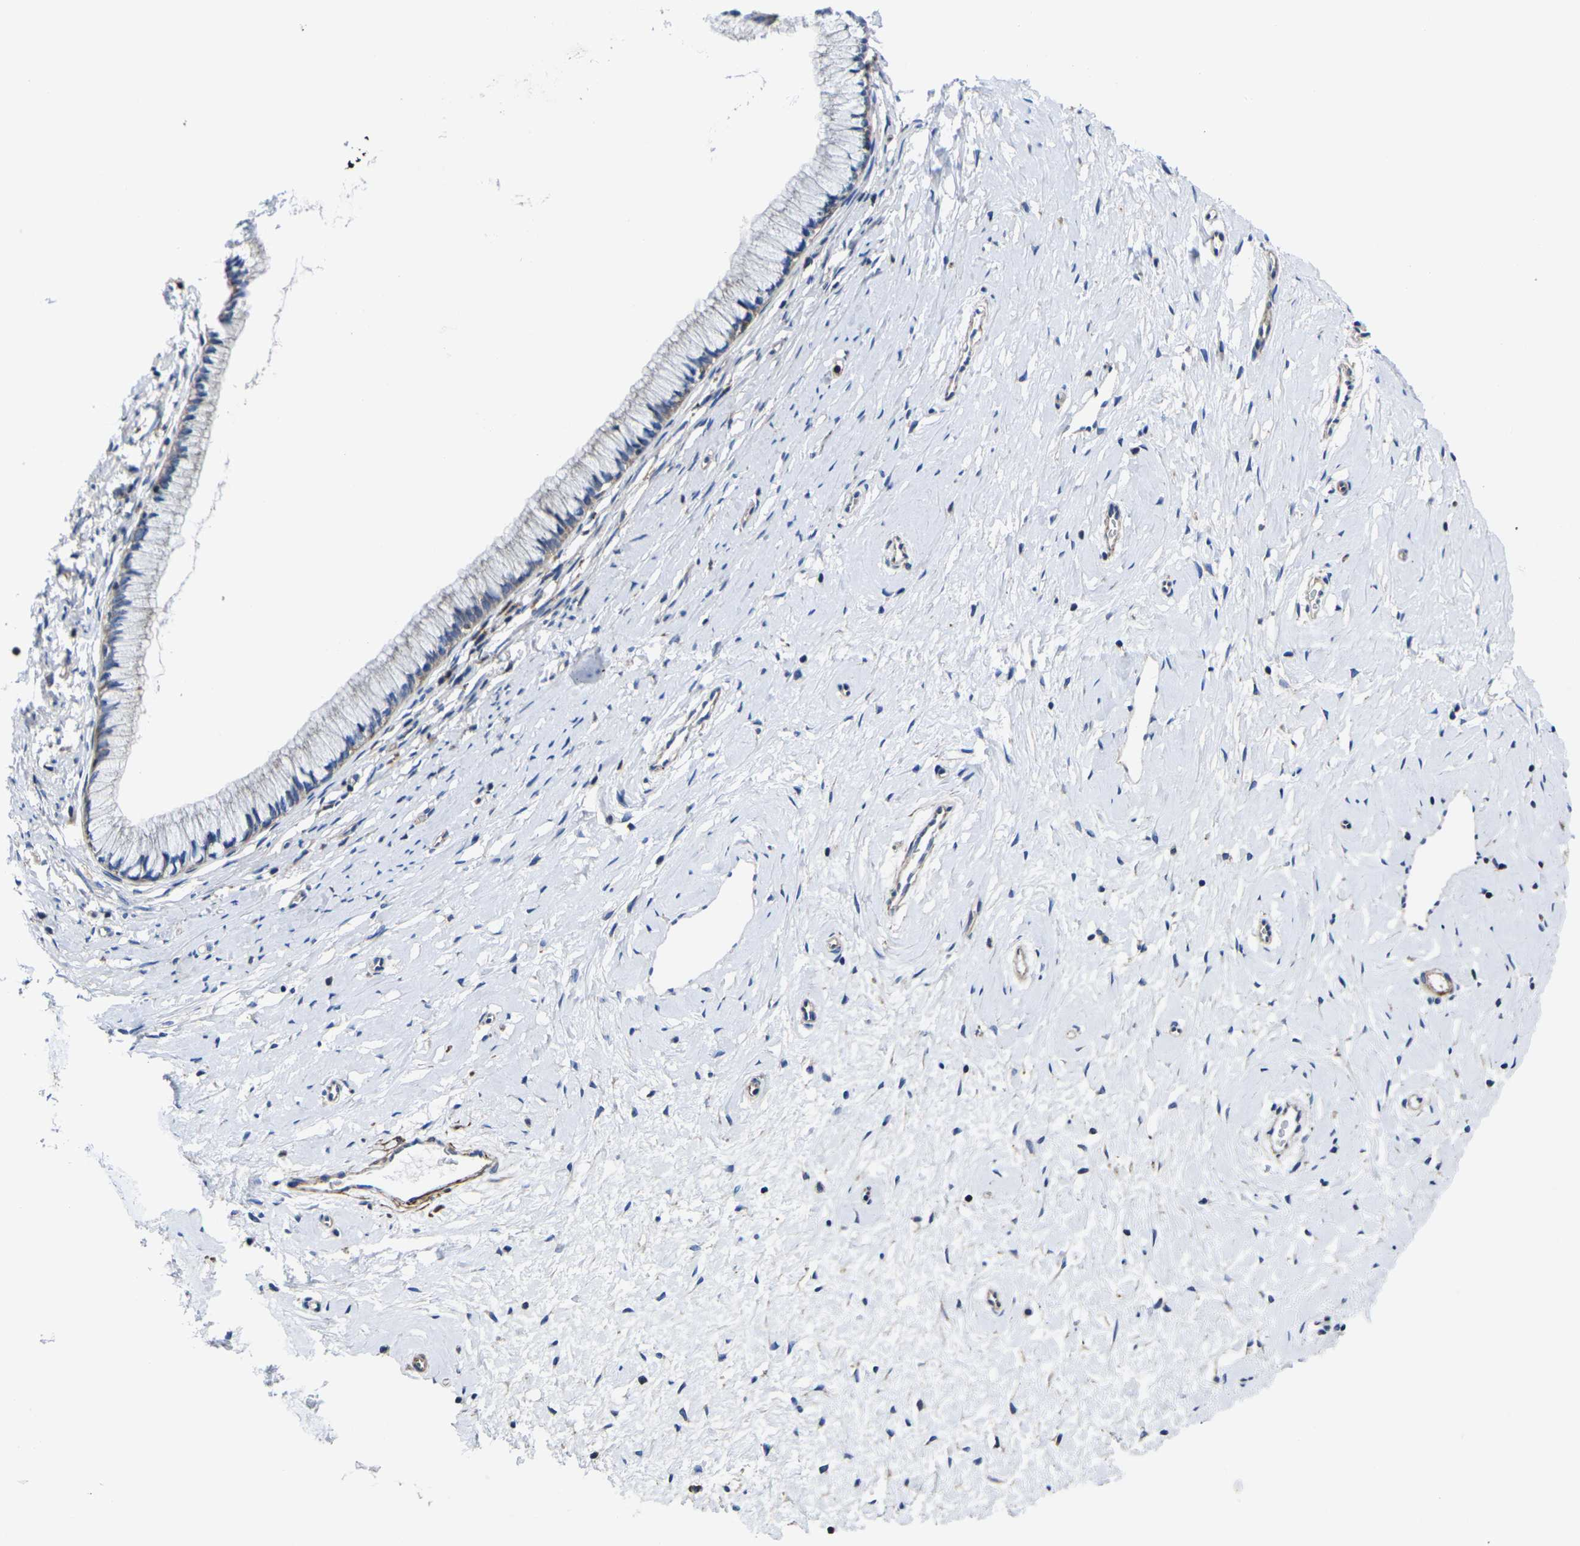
{"staining": {"intensity": "weak", "quantity": "25%-75%", "location": "cytoplasmic/membranous"}, "tissue": "cervix", "cell_type": "Glandular cells", "image_type": "normal", "snomed": [{"axis": "morphology", "description": "Normal tissue, NOS"}, {"axis": "topography", "description": "Cervix"}], "caption": "Immunohistochemistry (IHC) of benign human cervix reveals low levels of weak cytoplasmic/membranous staining in approximately 25%-75% of glandular cells. Nuclei are stained in blue.", "gene": "GPR4", "patient": {"sex": "female", "age": 39}}